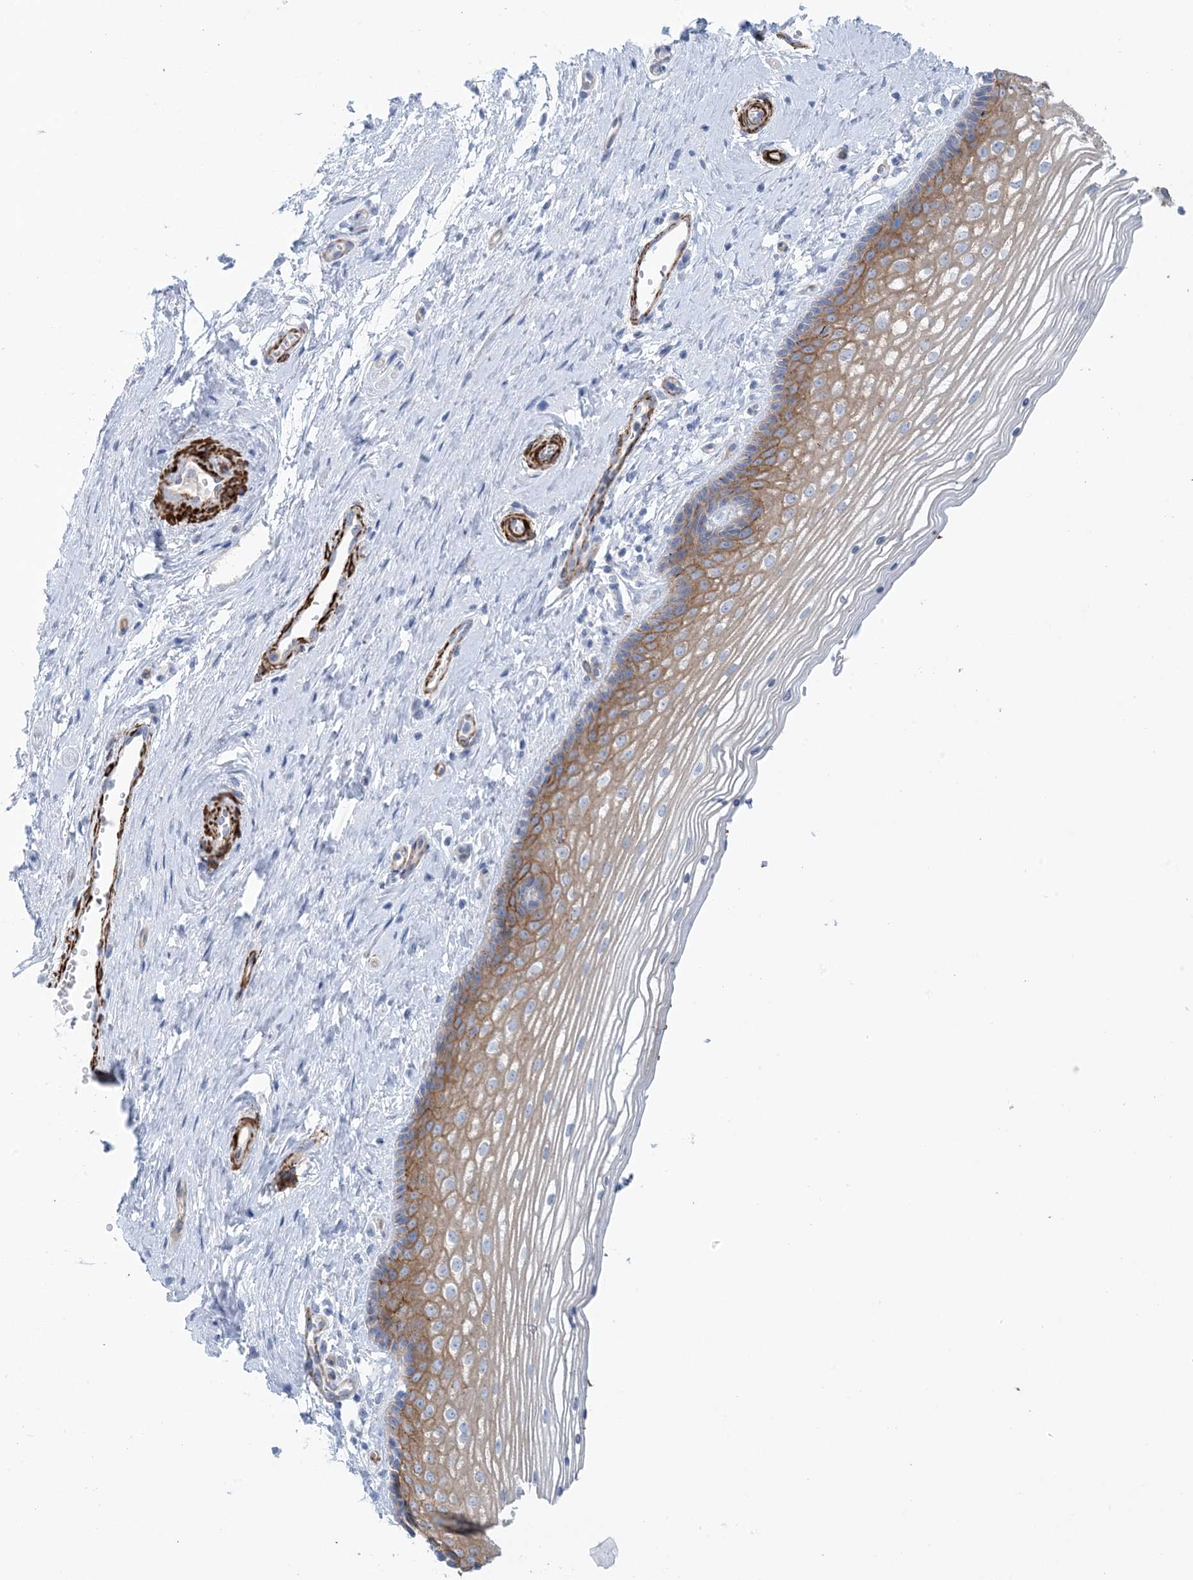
{"staining": {"intensity": "moderate", "quantity": "25%-75%", "location": "cytoplasmic/membranous"}, "tissue": "vagina", "cell_type": "Squamous epithelial cells", "image_type": "normal", "snomed": [{"axis": "morphology", "description": "Normal tissue, NOS"}, {"axis": "topography", "description": "Vagina"}], "caption": "Immunohistochemistry (IHC) (DAB (3,3'-diaminobenzidine)) staining of unremarkable vagina demonstrates moderate cytoplasmic/membranous protein expression in approximately 25%-75% of squamous epithelial cells. Using DAB (brown) and hematoxylin (blue) stains, captured at high magnification using brightfield microscopy.", "gene": "SHANK1", "patient": {"sex": "female", "age": 46}}